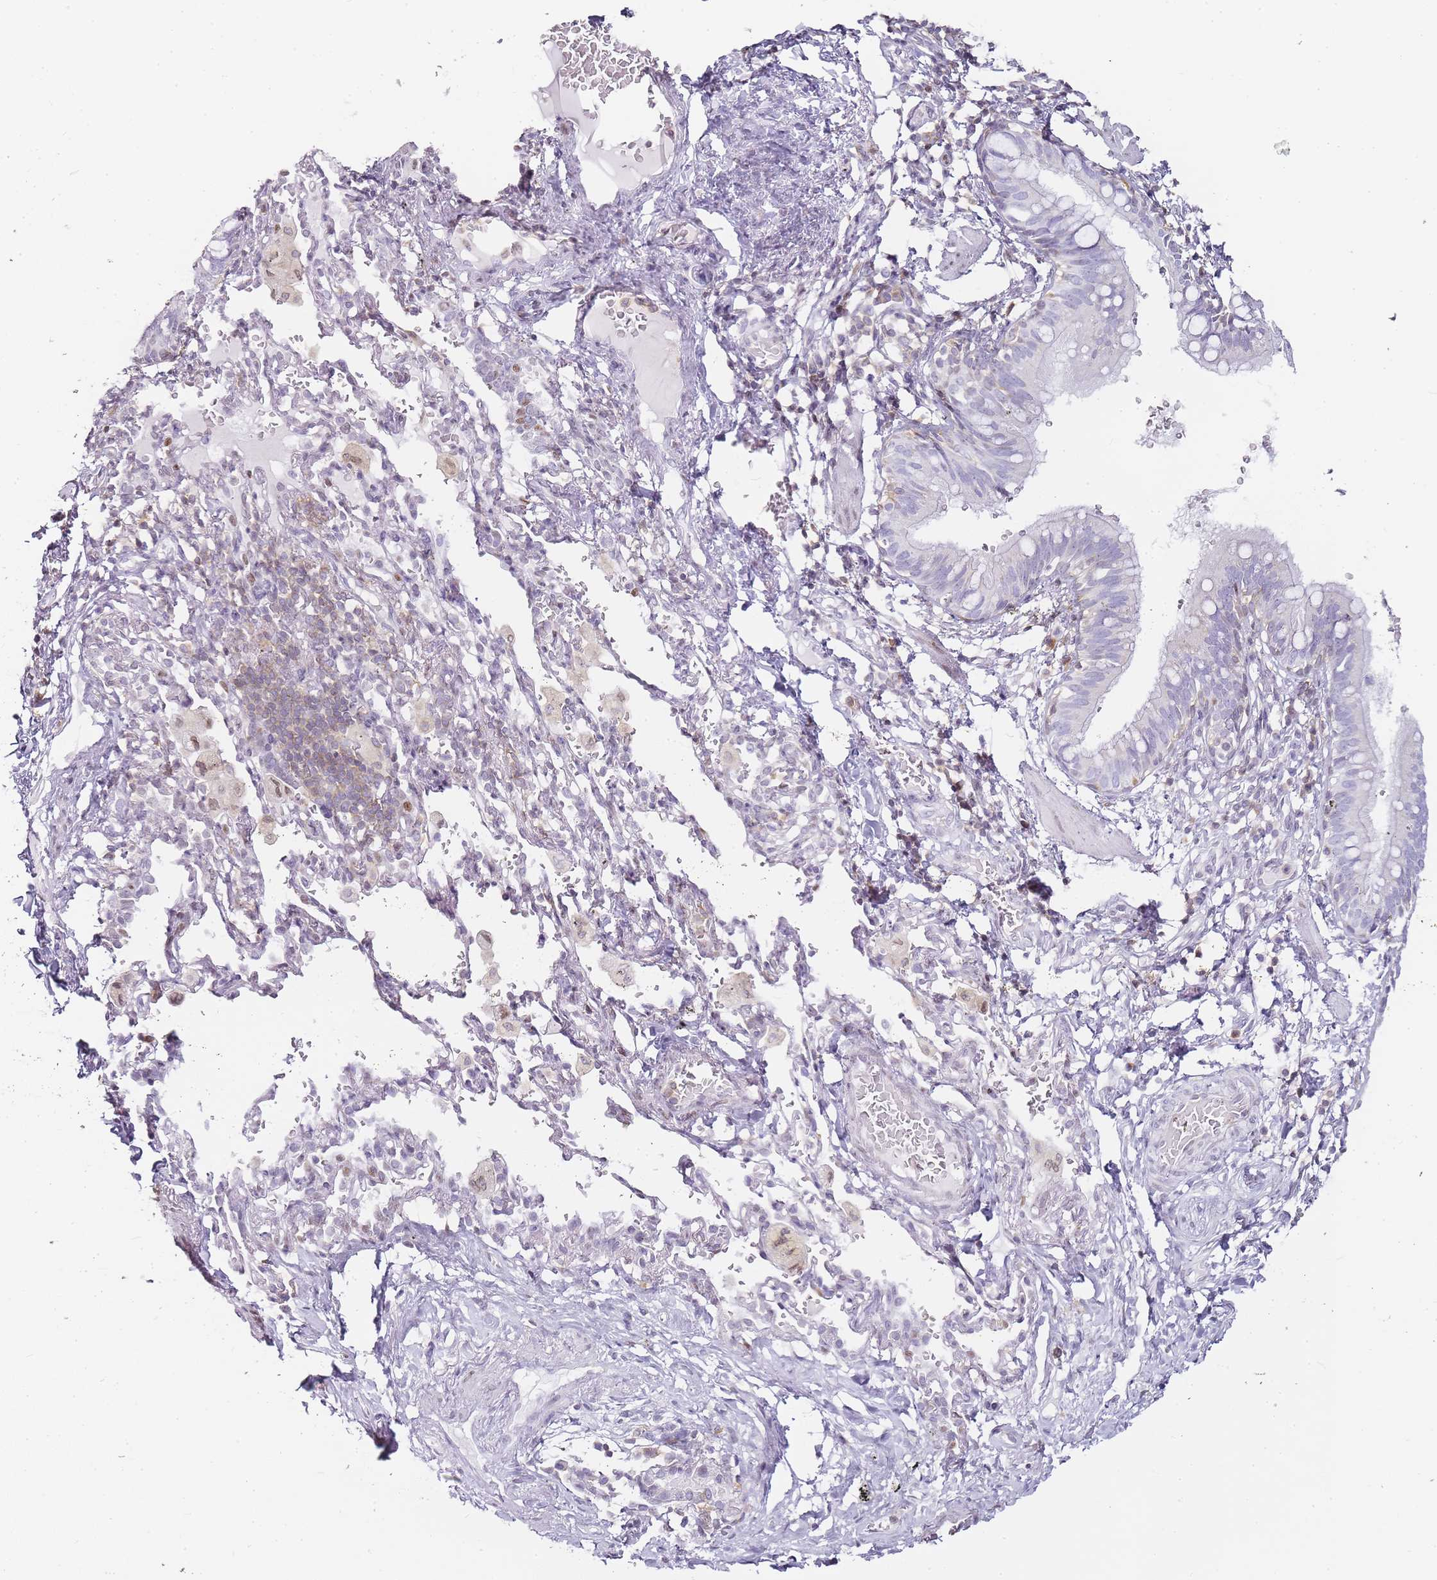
{"staining": {"intensity": "moderate", "quantity": "<25%", "location": "nuclear"}, "tissue": "bronchus", "cell_type": "Respiratory epithelial cells", "image_type": "normal", "snomed": [{"axis": "morphology", "description": "Normal tissue, NOS"}, {"axis": "topography", "description": "Cartilage tissue"}, {"axis": "topography", "description": "Bronchus"}], "caption": "Brown immunohistochemical staining in unremarkable human bronchus reveals moderate nuclear staining in about <25% of respiratory epithelial cells.", "gene": "JAKMIP1", "patient": {"sex": "female", "age": 36}}